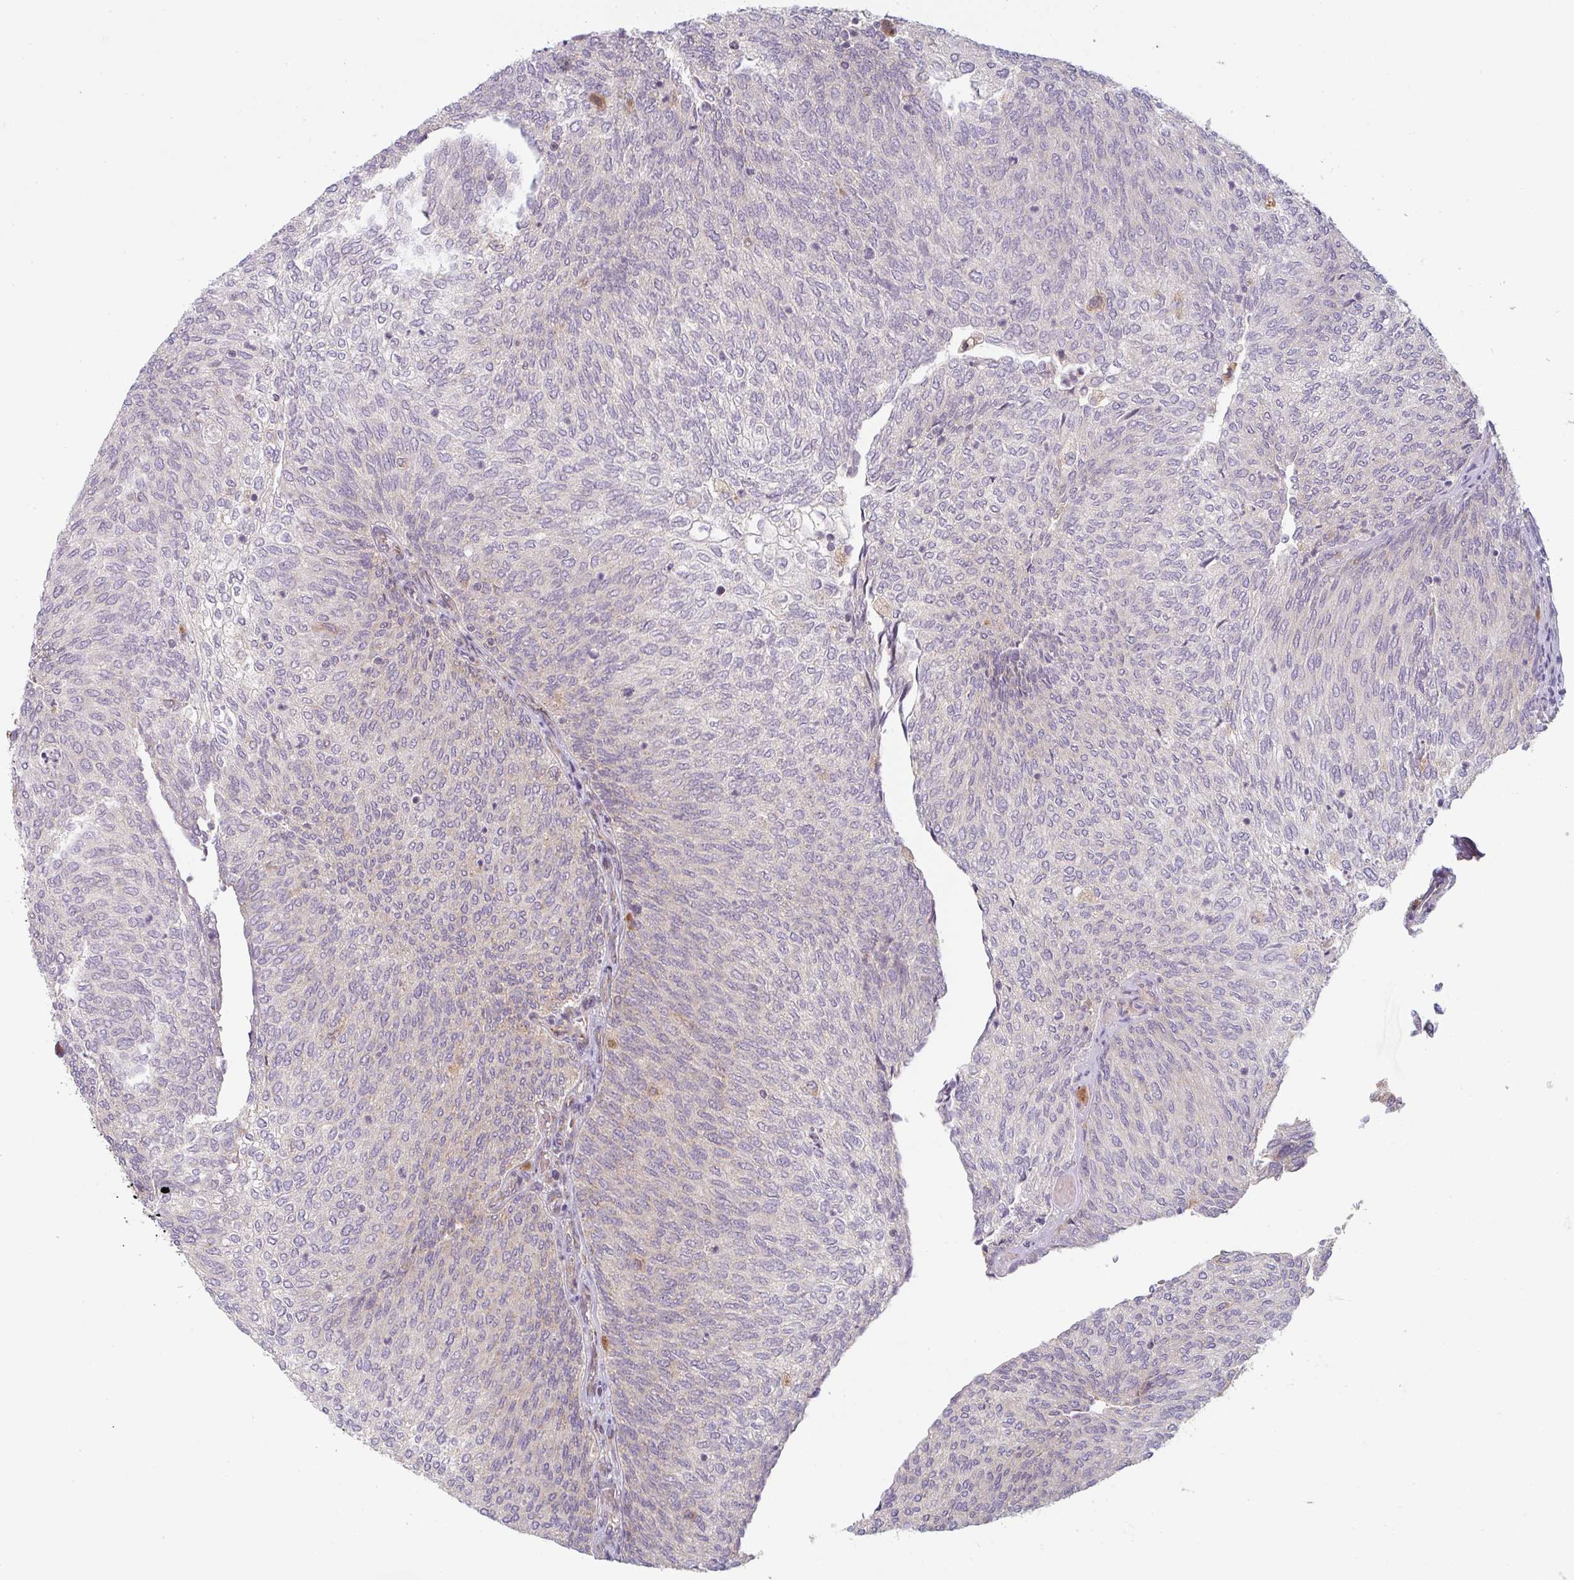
{"staining": {"intensity": "strong", "quantity": "25%-75%", "location": "cytoplasmic/membranous"}, "tissue": "urothelial cancer", "cell_type": "Tumor cells", "image_type": "cancer", "snomed": [{"axis": "morphology", "description": "Urothelial carcinoma, High grade"}, {"axis": "topography", "description": "Urinary bladder"}], "caption": "Tumor cells display high levels of strong cytoplasmic/membranous positivity in approximately 25%-75% of cells in urothelial carcinoma (high-grade).", "gene": "GVQW3", "patient": {"sex": "female", "age": 79}}